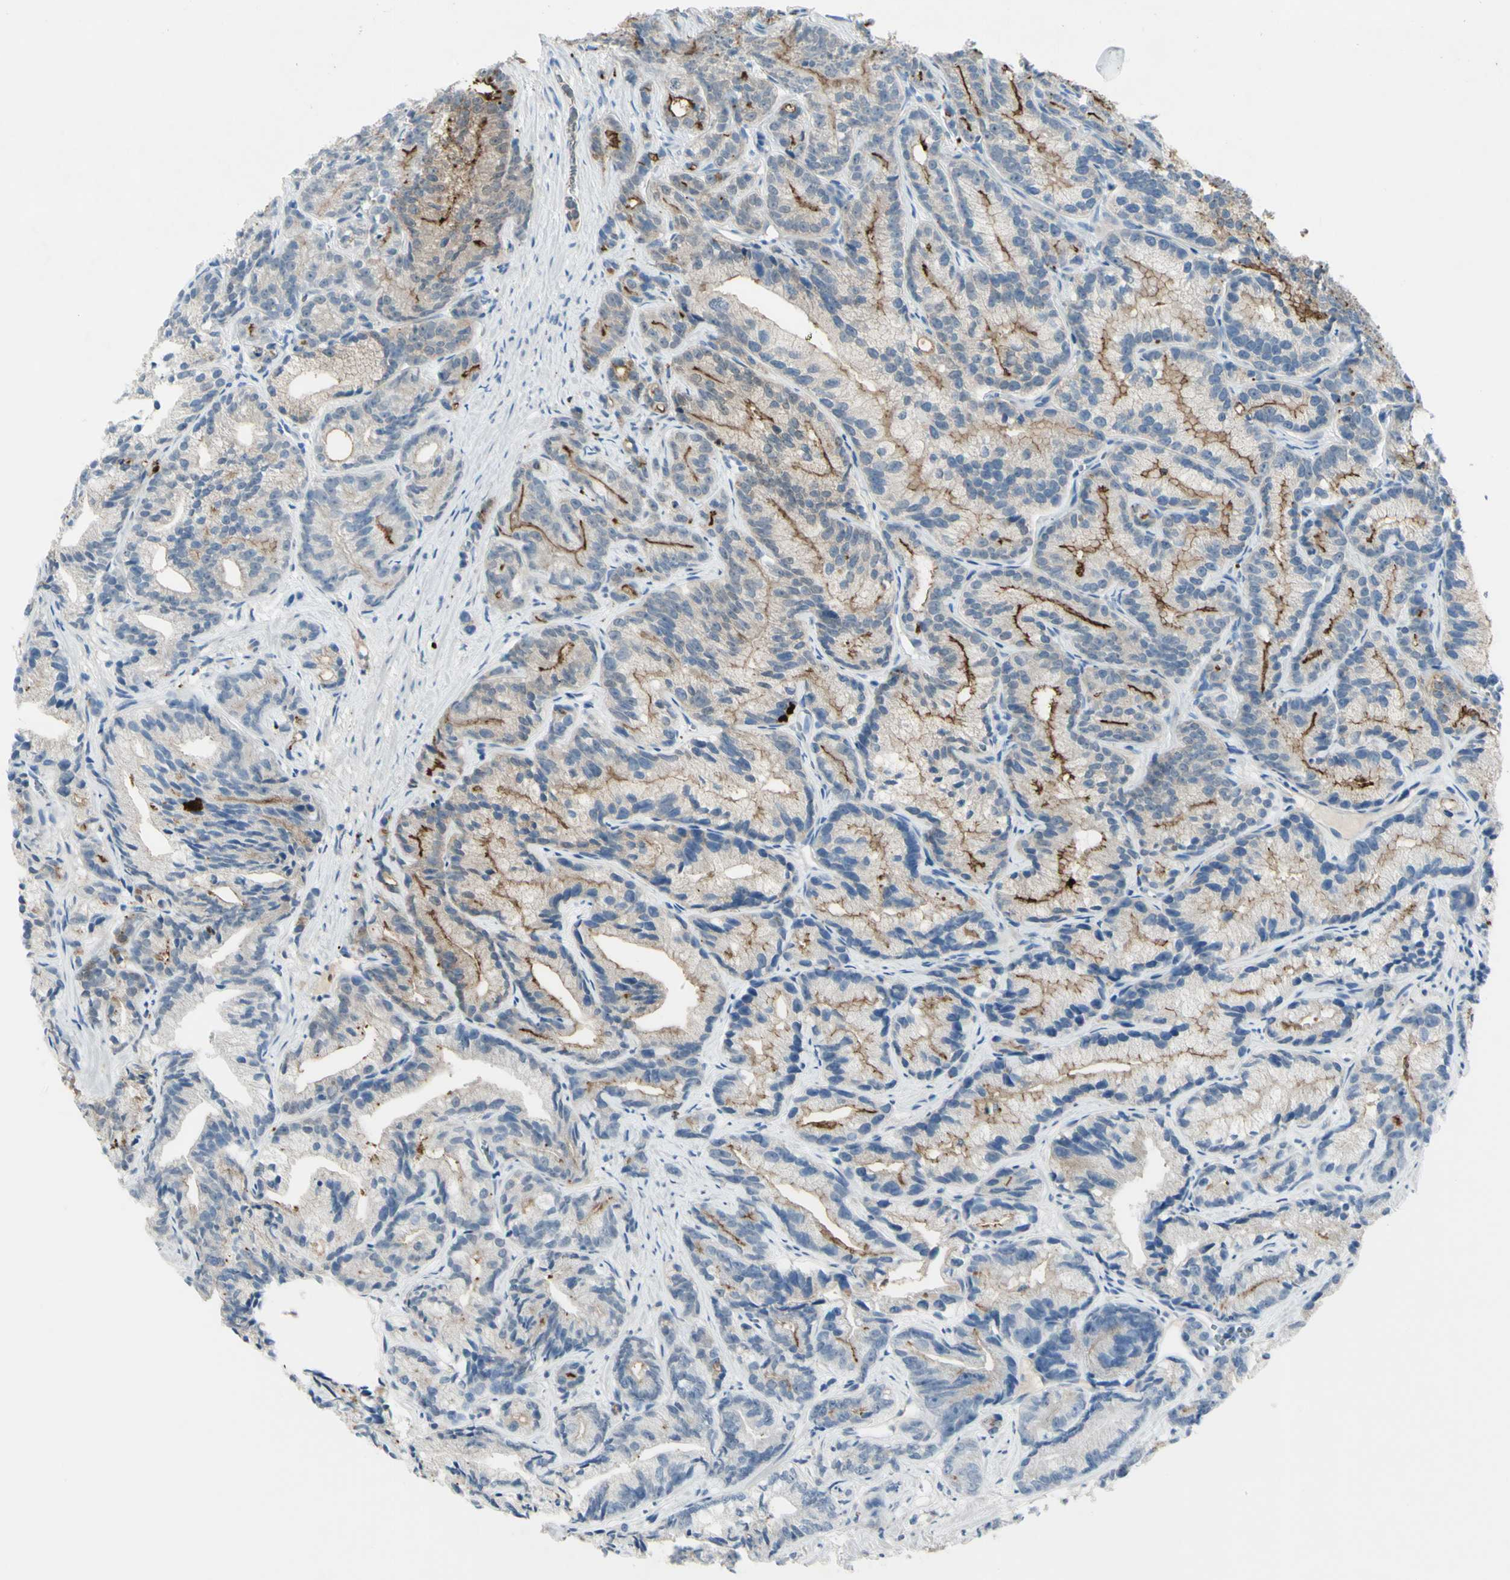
{"staining": {"intensity": "weak", "quantity": ">75%", "location": "cytoplasmic/membranous"}, "tissue": "prostate cancer", "cell_type": "Tumor cells", "image_type": "cancer", "snomed": [{"axis": "morphology", "description": "Adenocarcinoma, Low grade"}, {"axis": "topography", "description": "Prostate"}], "caption": "A photomicrograph of human prostate cancer stained for a protein demonstrates weak cytoplasmic/membranous brown staining in tumor cells.", "gene": "ZNF557", "patient": {"sex": "male", "age": 89}}